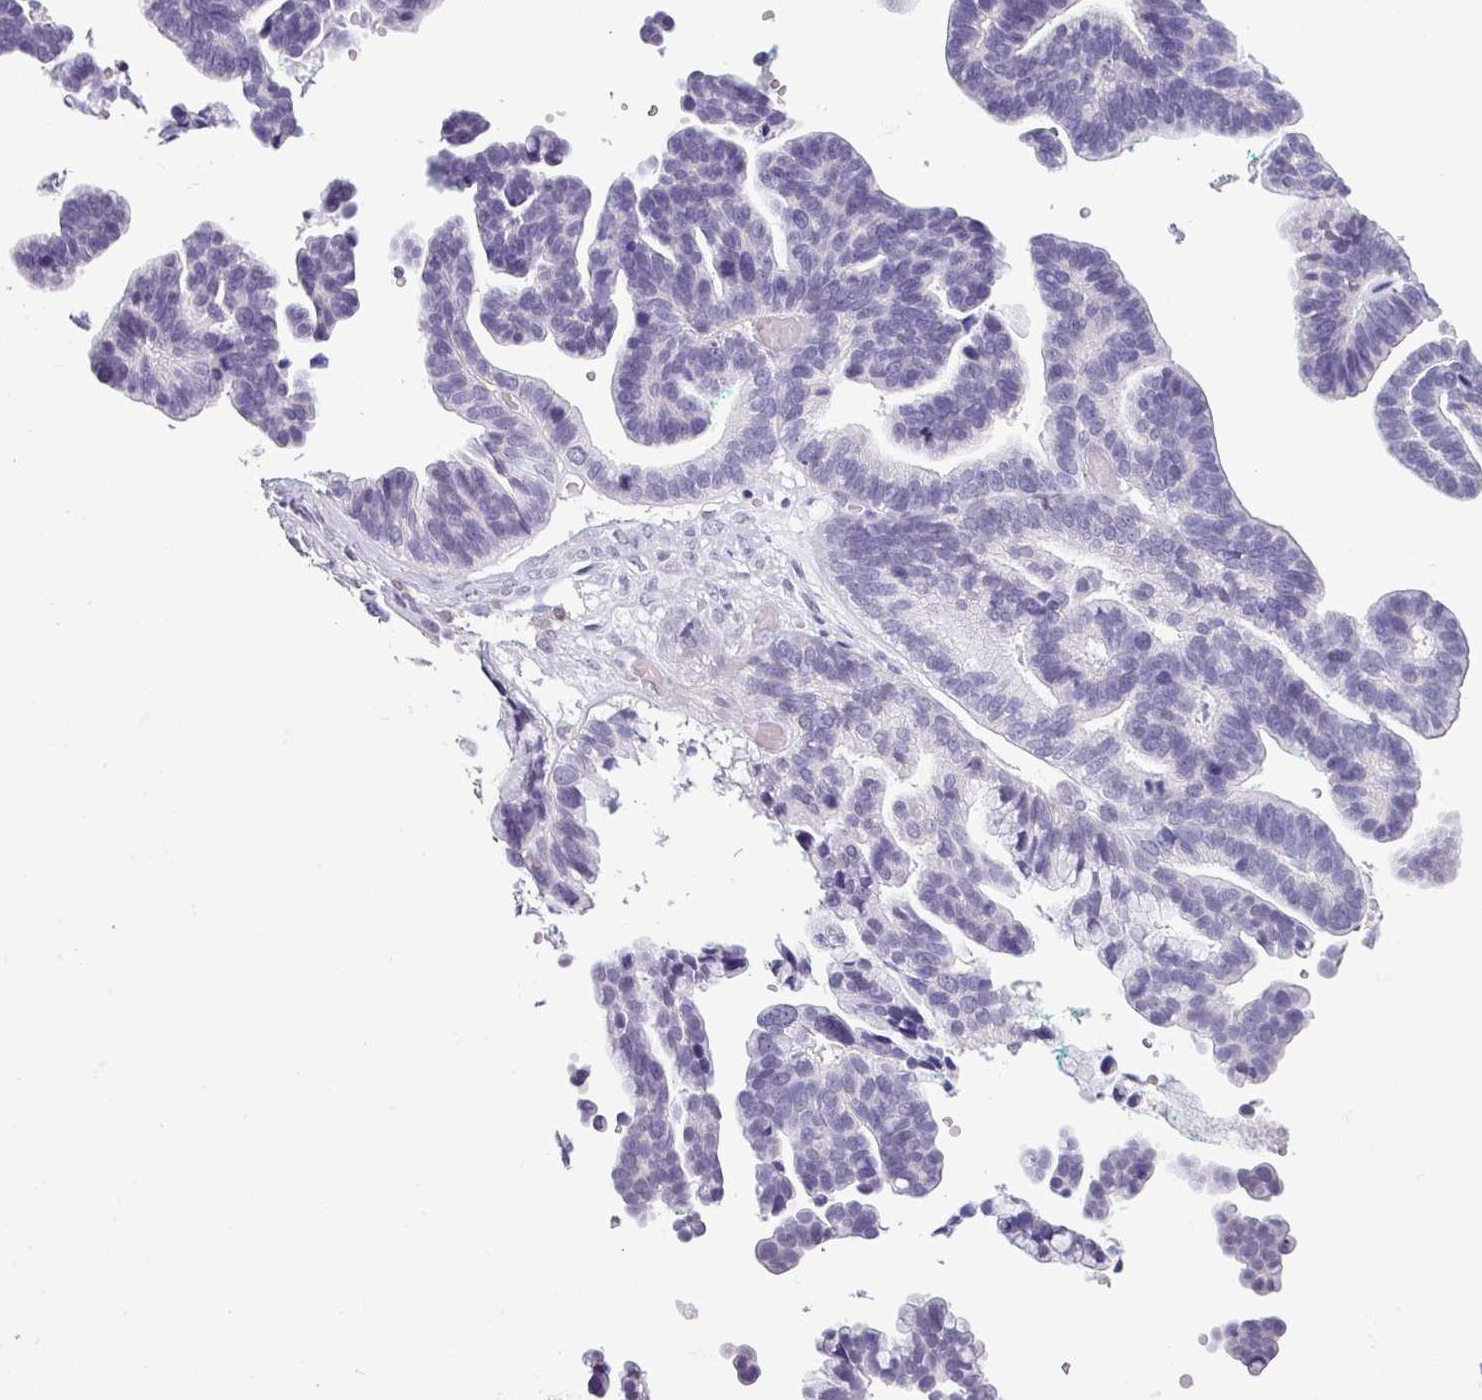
{"staining": {"intensity": "negative", "quantity": "none", "location": "none"}, "tissue": "ovarian cancer", "cell_type": "Tumor cells", "image_type": "cancer", "snomed": [{"axis": "morphology", "description": "Cystadenocarcinoma, serous, NOS"}, {"axis": "topography", "description": "Ovary"}], "caption": "Ovarian serous cystadenocarcinoma was stained to show a protein in brown. There is no significant positivity in tumor cells. (DAB immunohistochemistry visualized using brightfield microscopy, high magnification).", "gene": "SRGAP1", "patient": {"sex": "female", "age": 56}}